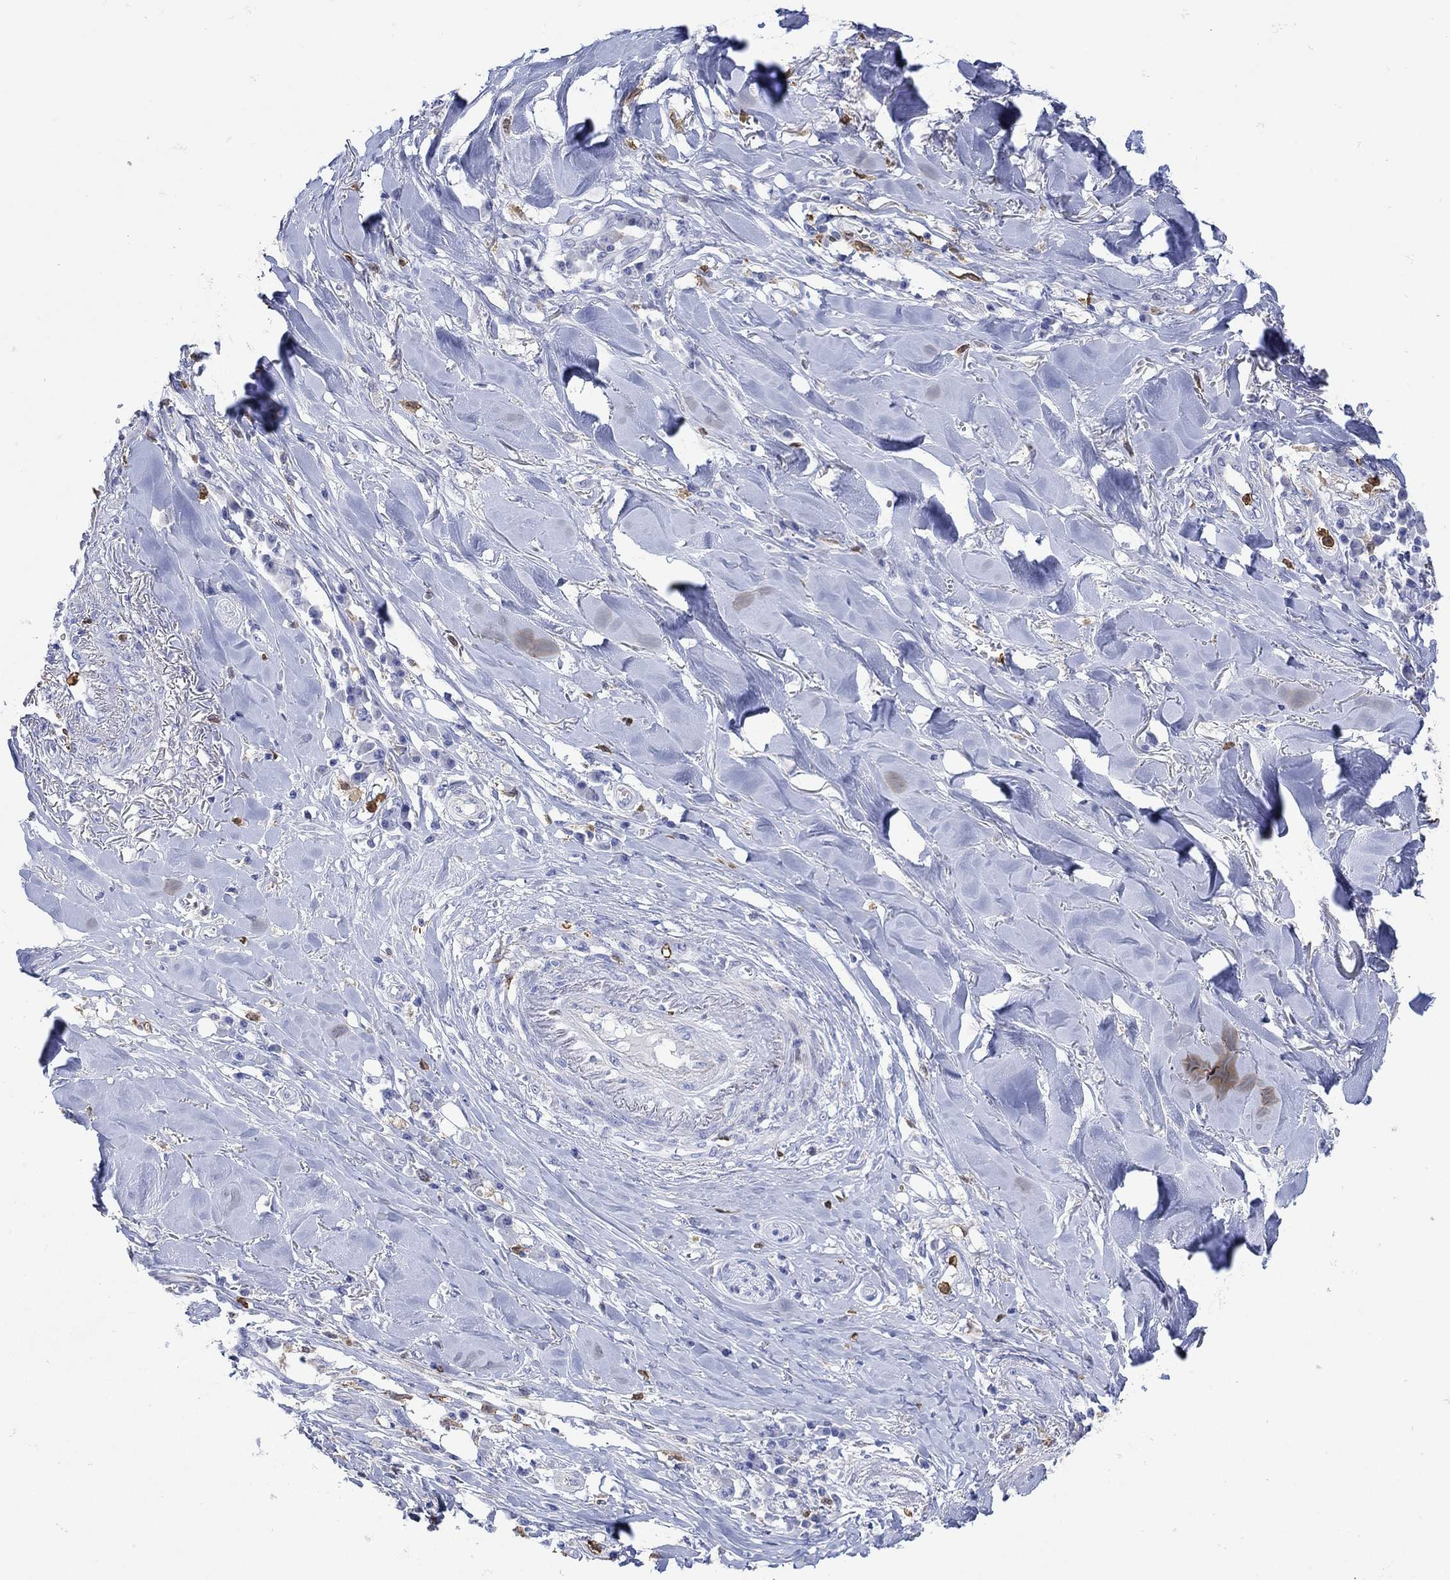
{"staining": {"intensity": "negative", "quantity": "none", "location": "none"}, "tissue": "skin cancer", "cell_type": "Tumor cells", "image_type": "cancer", "snomed": [{"axis": "morphology", "description": "Squamous cell carcinoma, NOS"}, {"axis": "topography", "description": "Skin"}], "caption": "Tumor cells show no significant protein expression in squamous cell carcinoma (skin).", "gene": "LINGO3", "patient": {"sex": "male", "age": 82}}